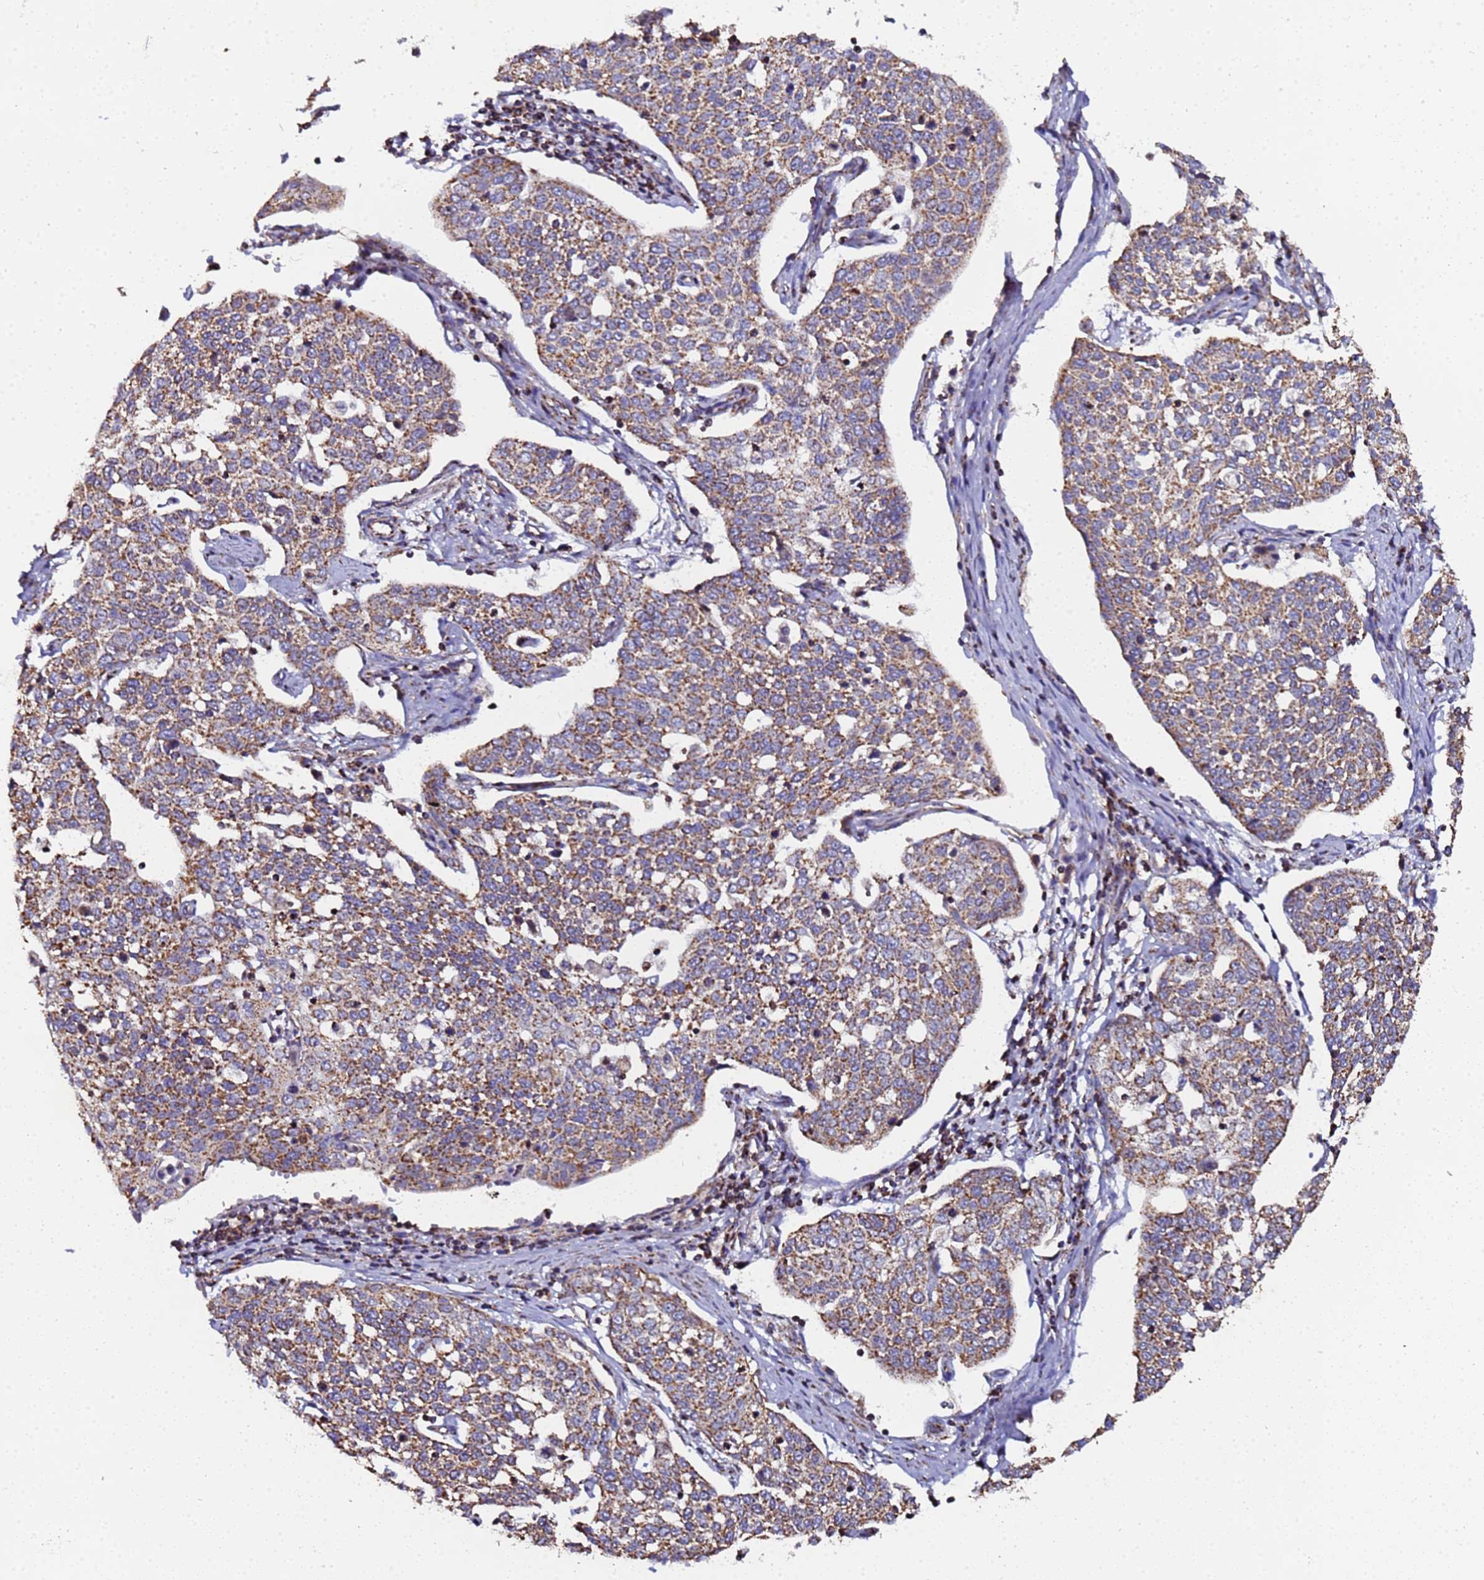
{"staining": {"intensity": "moderate", "quantity": ">75%", "location": "cytoplasmic/membranous"}, "tissue": "cervical cancer", "cell_type": "Tumor cells", "image_type": "cancer", "snomed": [{"axis": "morphology", "description": "Squamous cell carcinoma, NOS"}, {"axis": "topography", "description": "Cervix"}], "caption": "Cervical cancer tissue shows moderate cytoplasmic/membranous expression in approximately >75% of tumor cells", "gene": "MRPS12", "patient": {"sex": "female", "age": 34}}